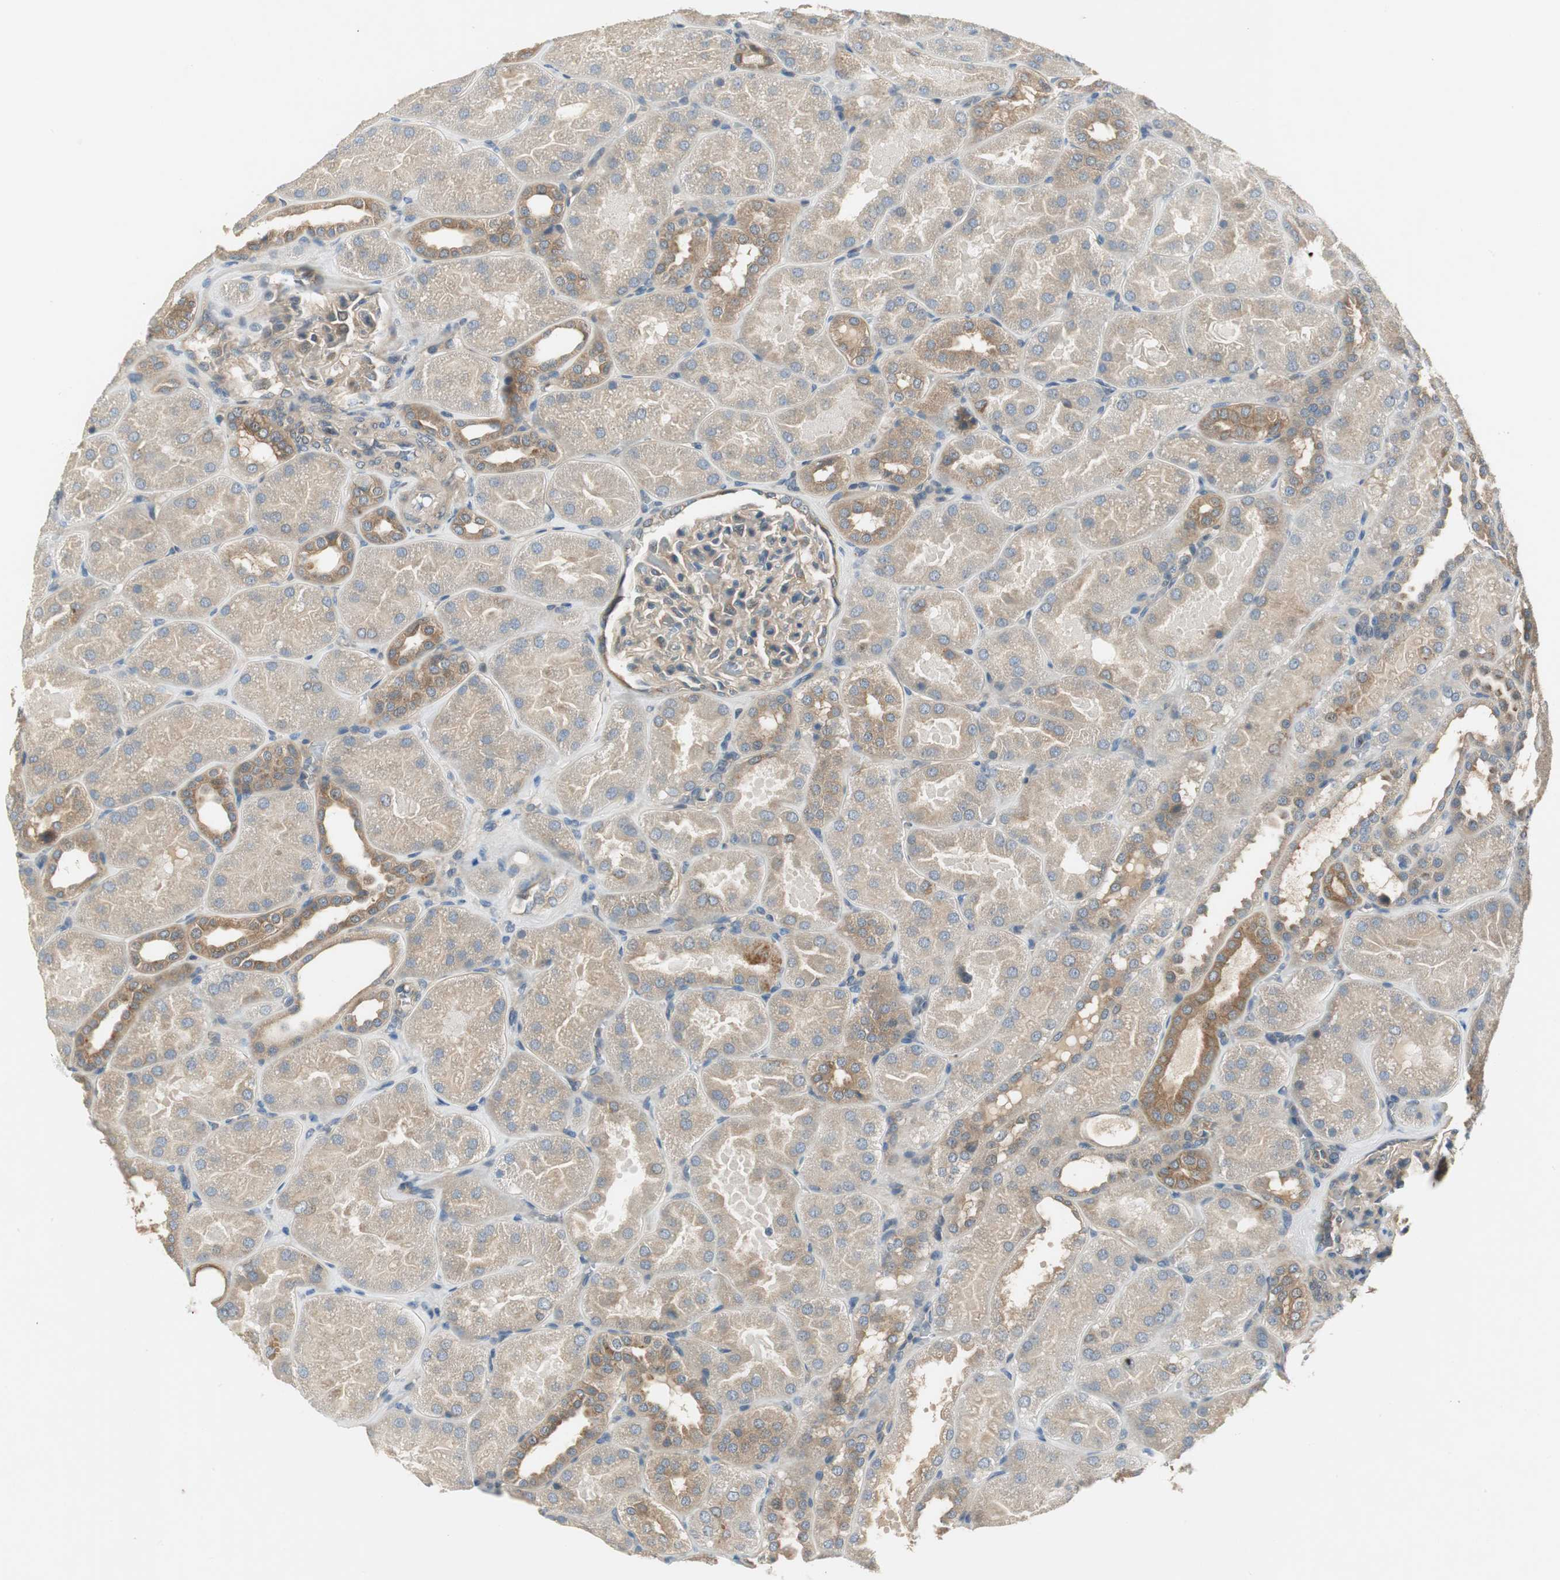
{"staining": {"intensity": "weak", "quantity": ">75%", "location": "cytoplasmic/membranous"}, "tissue": "kidney", "cell_type": "Cells in glomeruli", "image_type": "normal", "snomed": [{"axis": "morphology", "description": "Normal tissue, NOS"}, {"axis": "topography", "description": "Kidney"}], "caption": "Immunohistochemistry (IHC) histopathology image of benign kidney stained for a protein (brown), which demonstrates low levels of weak cytoplasmic/membranous expression in approximately >75% of cells in glomeruli.", "gene": "PRKAA1", "patient": {"sex": "male", "age": 28}}